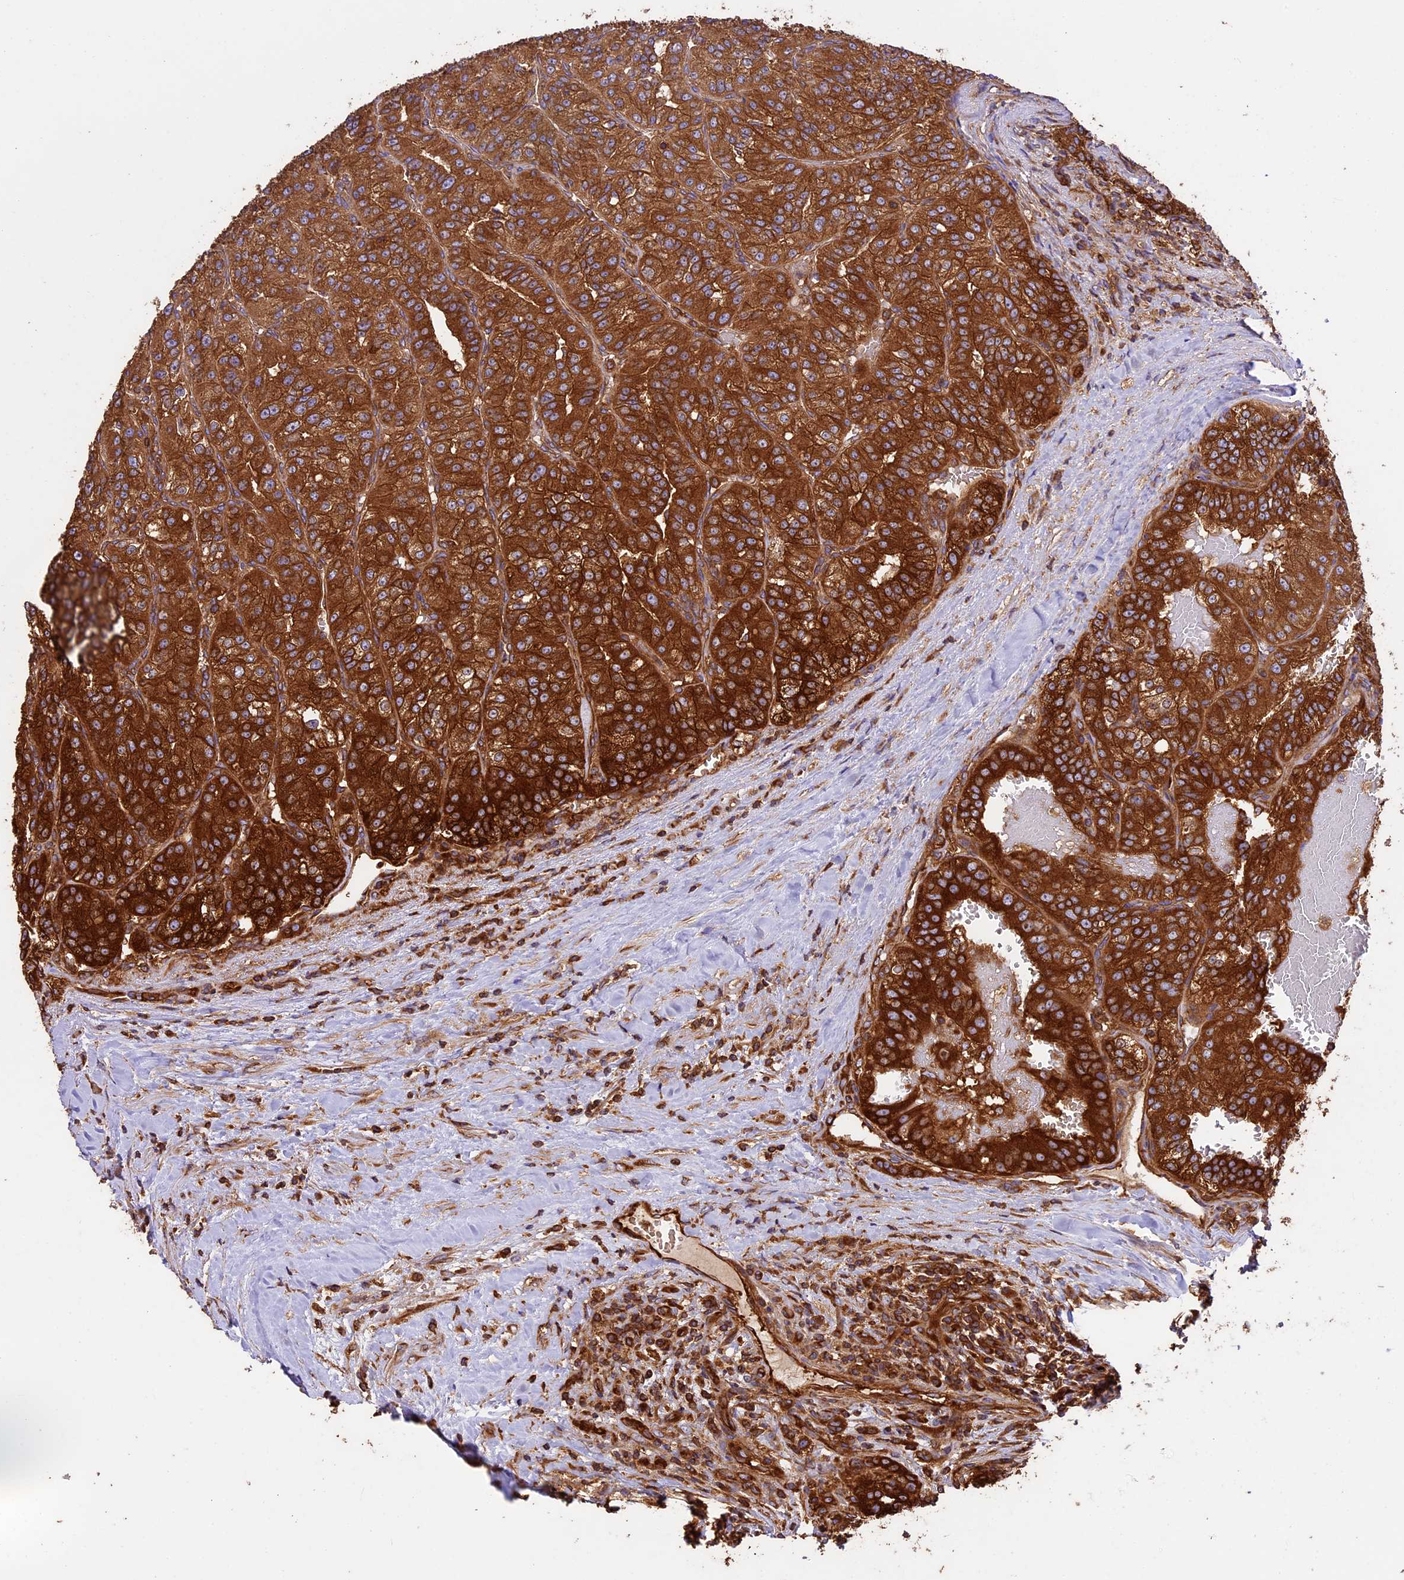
{"staining": {"intensity": "strong", "quantity": ">75%", "location": "cytoplasmic/membranous"}, "tissue": "renal cancer", "cell_type": "Tumor cells", "image_type": "cancer", "snomed": [{"axis": "morphology", "description": "Adenocarcinoma, NOS"}, {"axis": "topography", "description": "Kidney"}], "caption": "Immunohistochemical staining of renal cancer displays strong cytoplasmic/membranous protein positivity in approximately >75% of tumor cells.", "gene": "KARS1", "patient": {"sex": "female", "age": 63}}